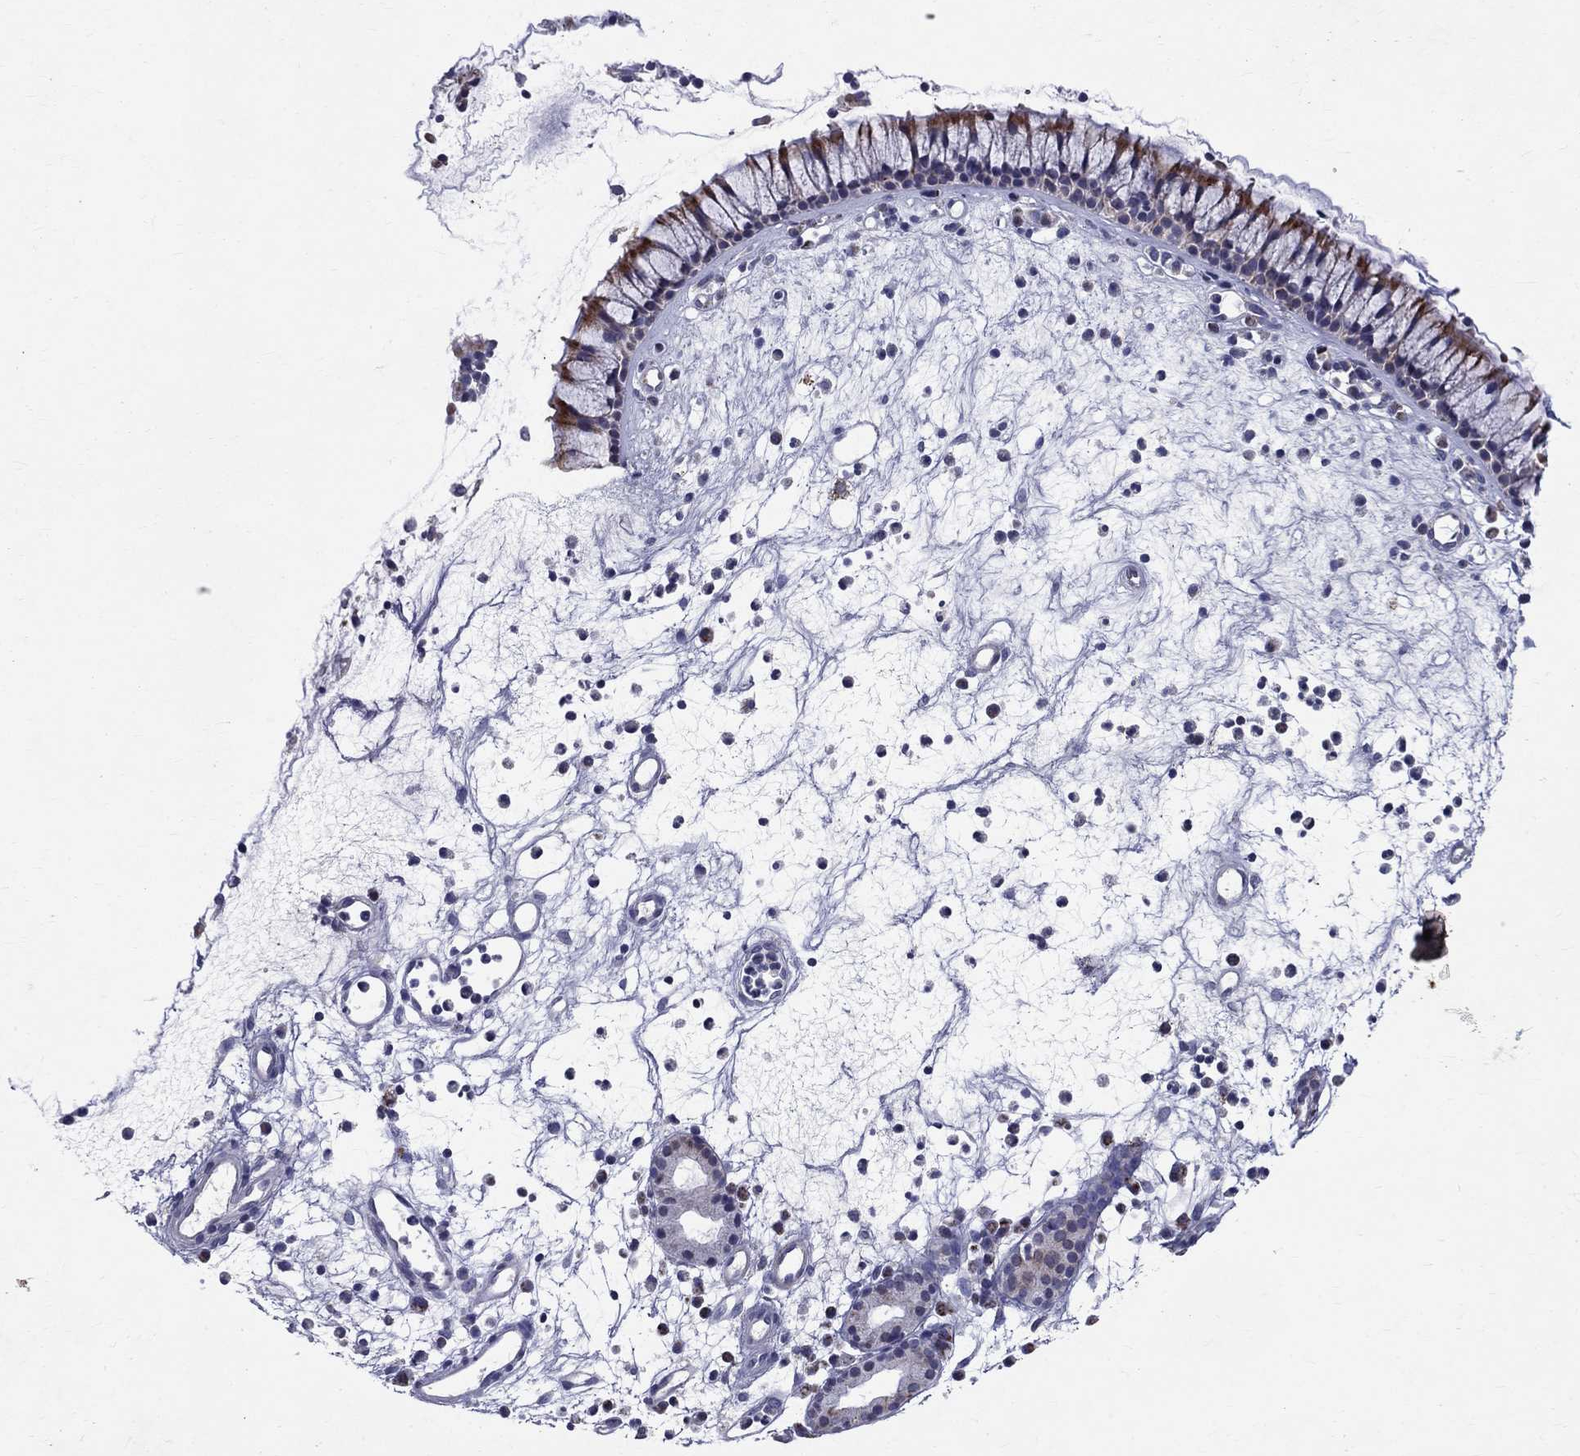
{"staining": {"intensity": "strong", "quantity": "<25%", "location": "cytoplasmic/membranous"}, "tissue": "nasopharynx", "cell_type": "Respiratory epithelial cells", "image_type": "normal", "snomed": [{"axis": "morphology", "description": "Normal tissue, NOS"}, {"axis": "topography", "description": "Nasopharynx"}], "caption": "Protein staining of unremarkable nasopharynx exhibits strong cytoplasmic/membranous expression in about <25% of respiratory epithelial cells. (DAB (3,3'-diaminobenzidine) = brown stain, brightfield microscopy at high magnification).", "gene": "SLC4A10", "patient": {"sex": "male", "age": 77}}